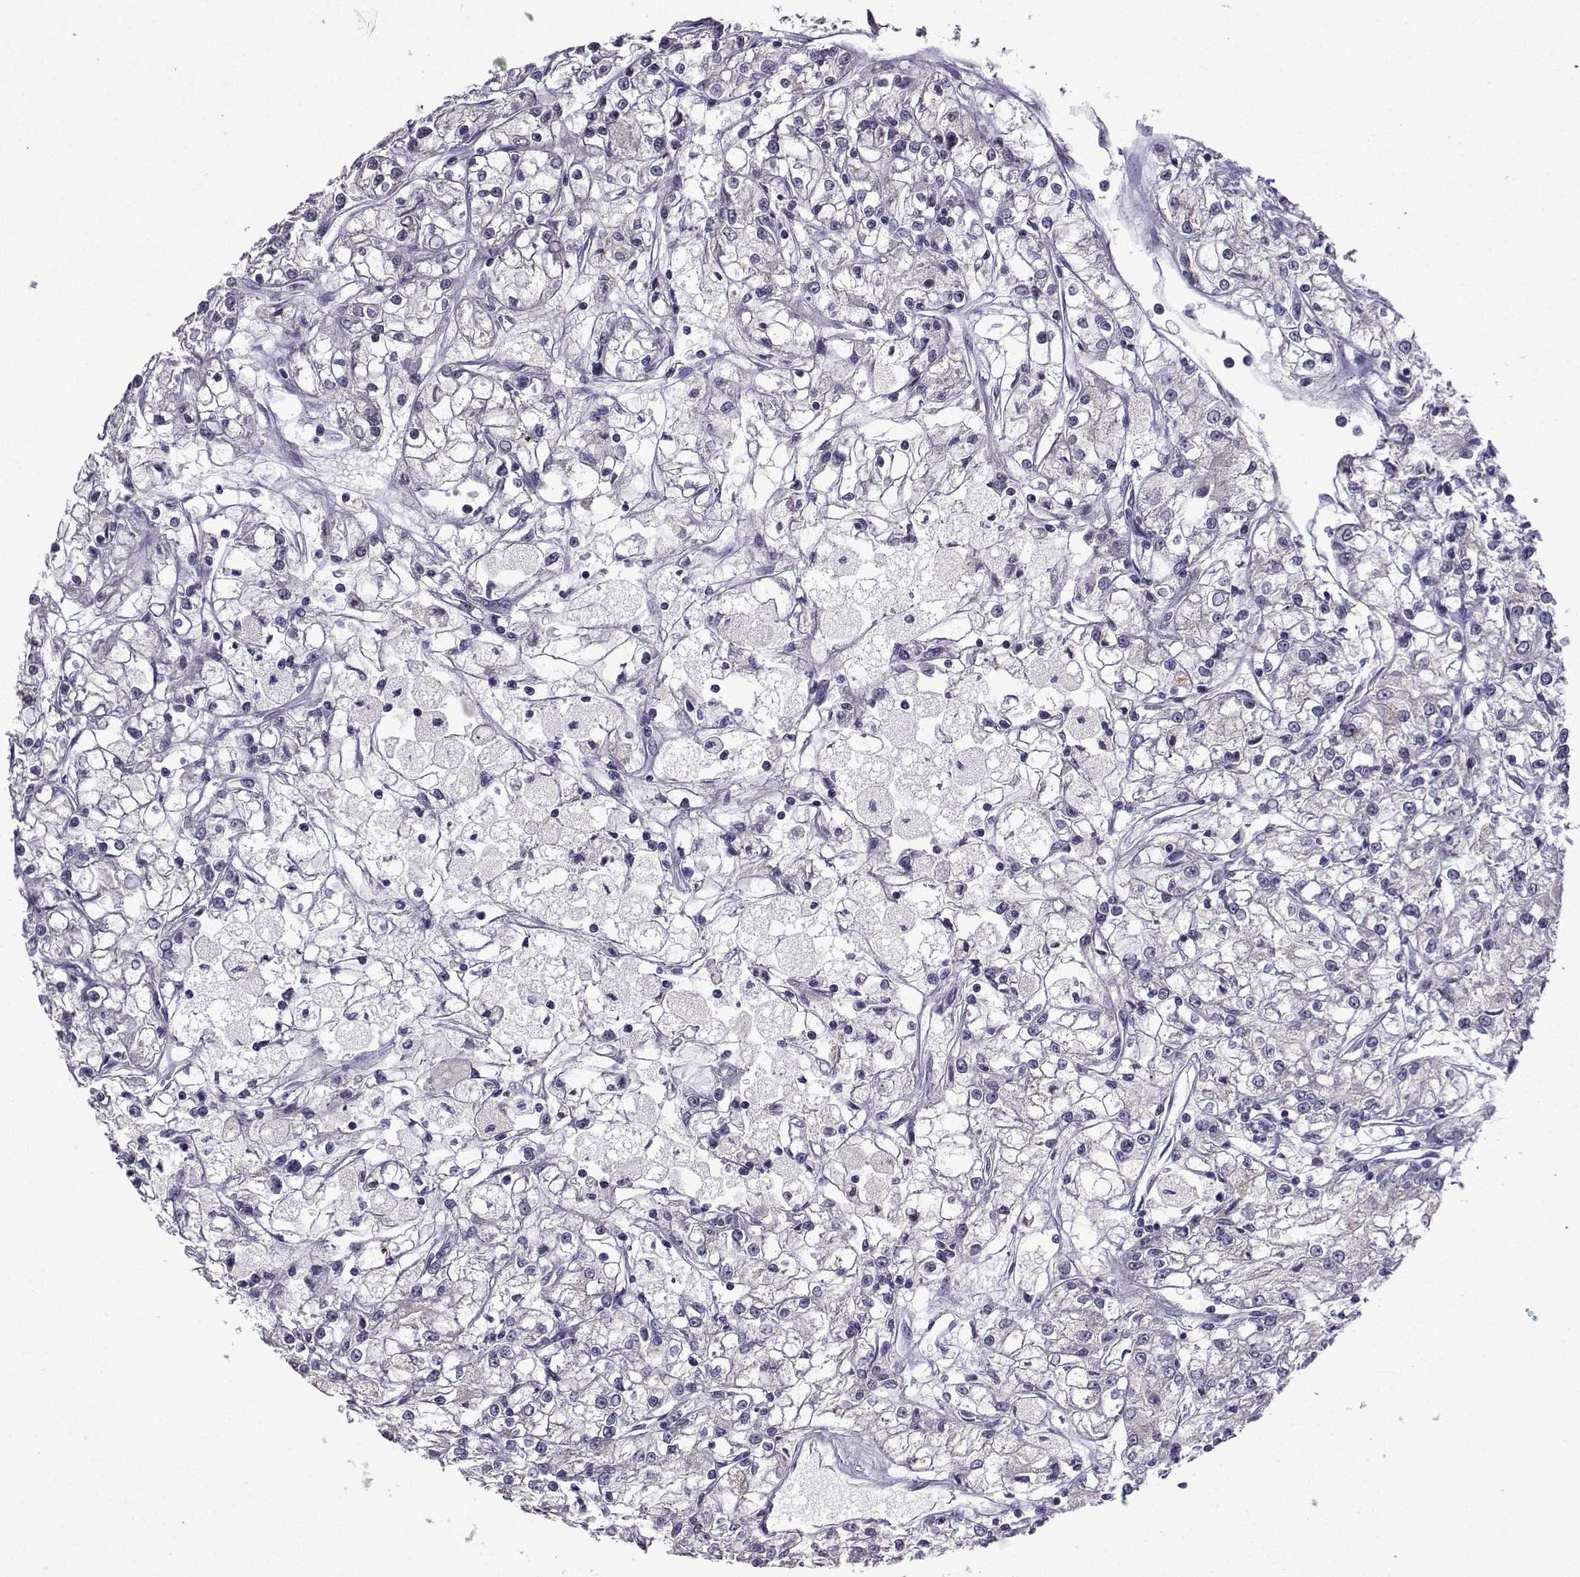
{"staining": {"intensity": "negative", "quantity": "none", "location": "none"}, "tissue": "renal cancer", "cell_type": "Tumor cells", "image_type": "cancer", "snomed": [{"axis": "morphology", "description": "Adenocarcinoma, NOS"}, {"axis": "topography", "description": "Kidney"}], "caption": "A high-resolution histopathology image shows immunohistochemistry (IHC) staining of renal adenocarcinoma, which demonstrates no significant positivity in tumor cells.", "gene": "CCL28", "patient": {"sex": "female", "age": 59}}